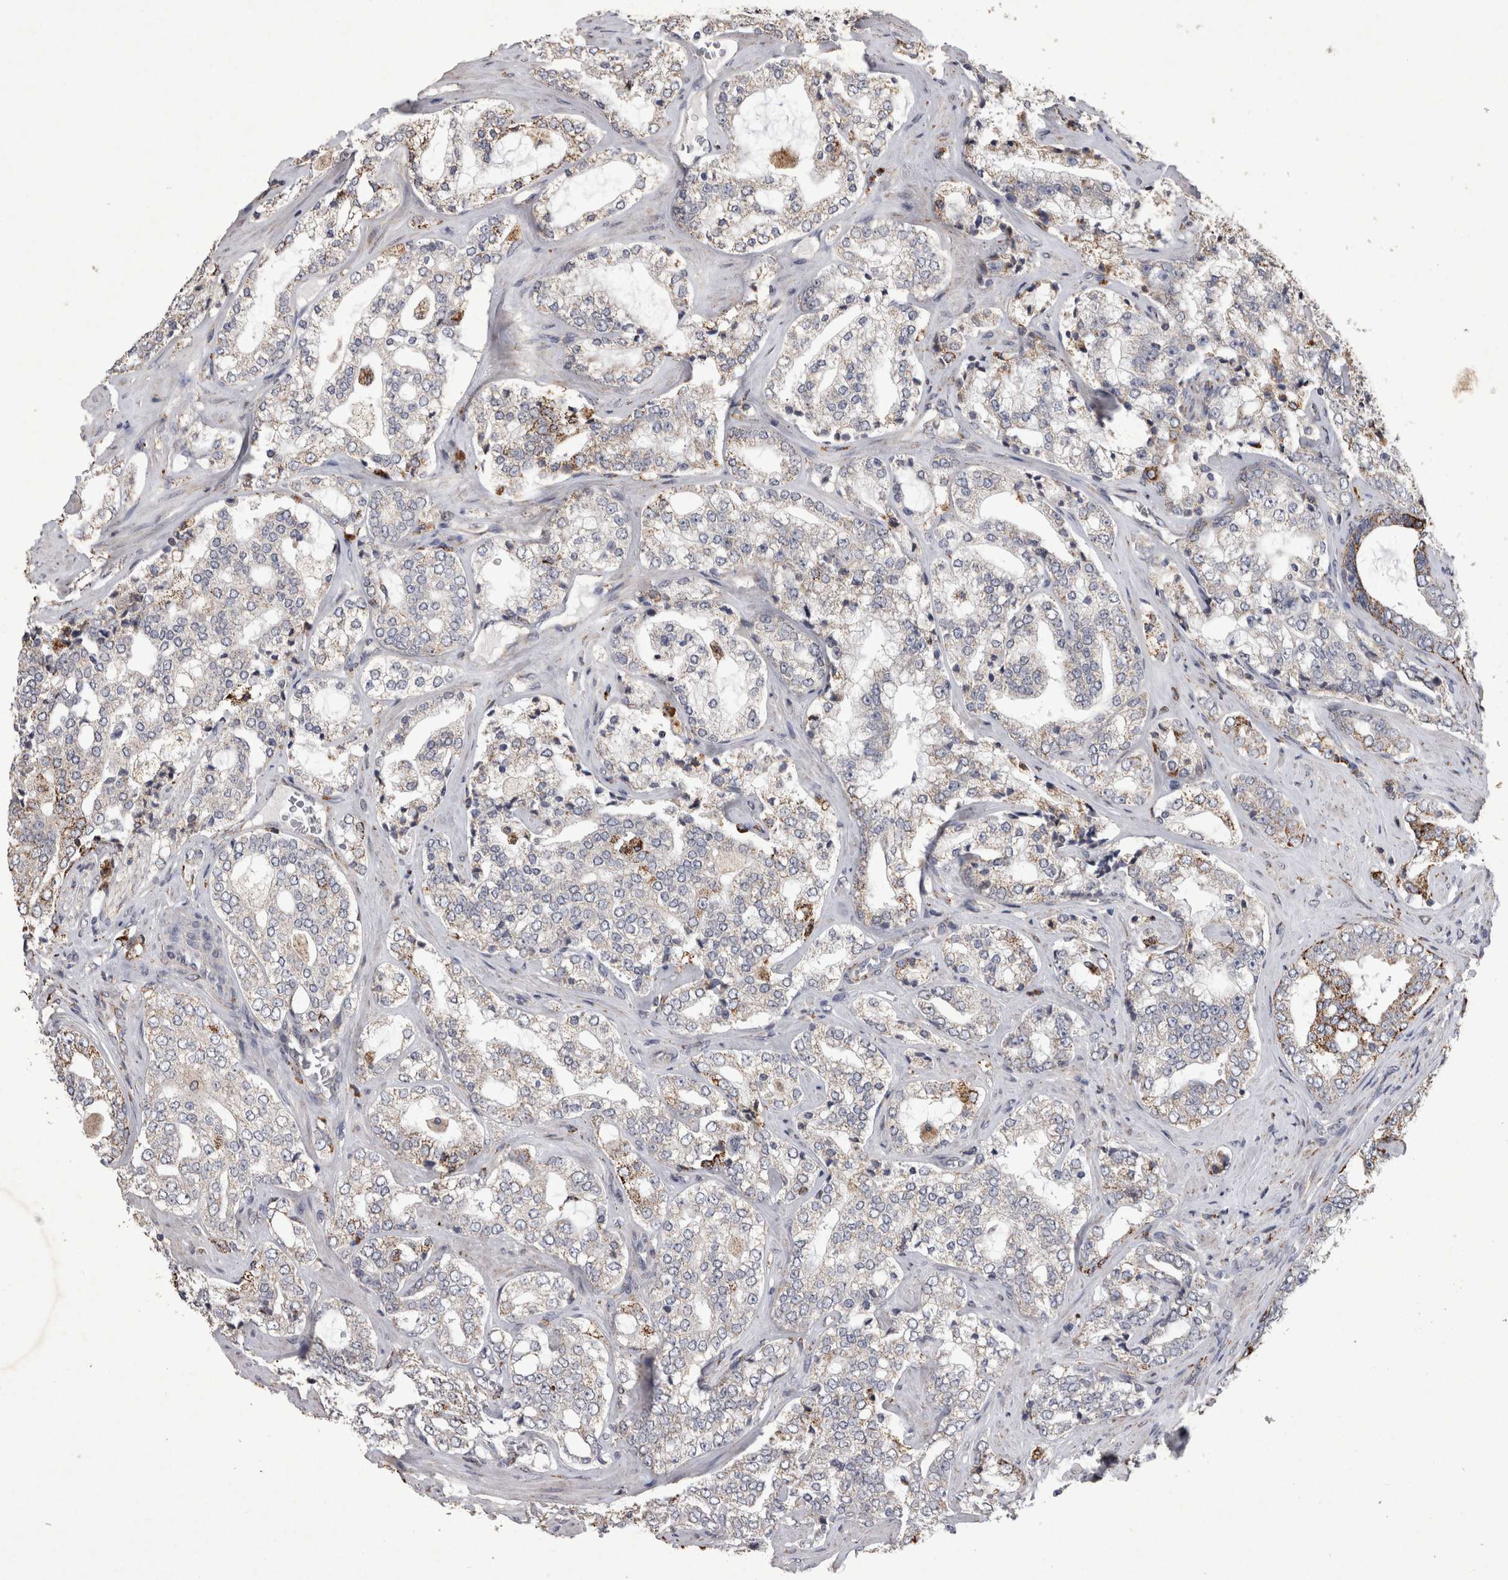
{"staining": {"intensity": "moderate", "quantity": "<25%", "location": "cytoplasmic/membranous"}, "tissue": "prostate cancer", "cell_type": "Tumor cells", "image_type": "cancer", "snomed": [{"axis": "morphology", "description": "Adenocarcinoma, High grade"}, {"axis": "topography", "description": "Prostate"}], "caption": "Prostate adenocarcinoma (high-grade) tissue reveals moderate cytoplasmic/membranous staining in approximately <25% of tumor cells, visualized by immunohistochemistry. Using DAB (3,3'-diaminobenzidine) (brown) and hematoxylin (blue) stains, captured at high magnification using brightfield microscopy.", "gene": "DKK3", "patient": {"sex": "male", "age": 64}}